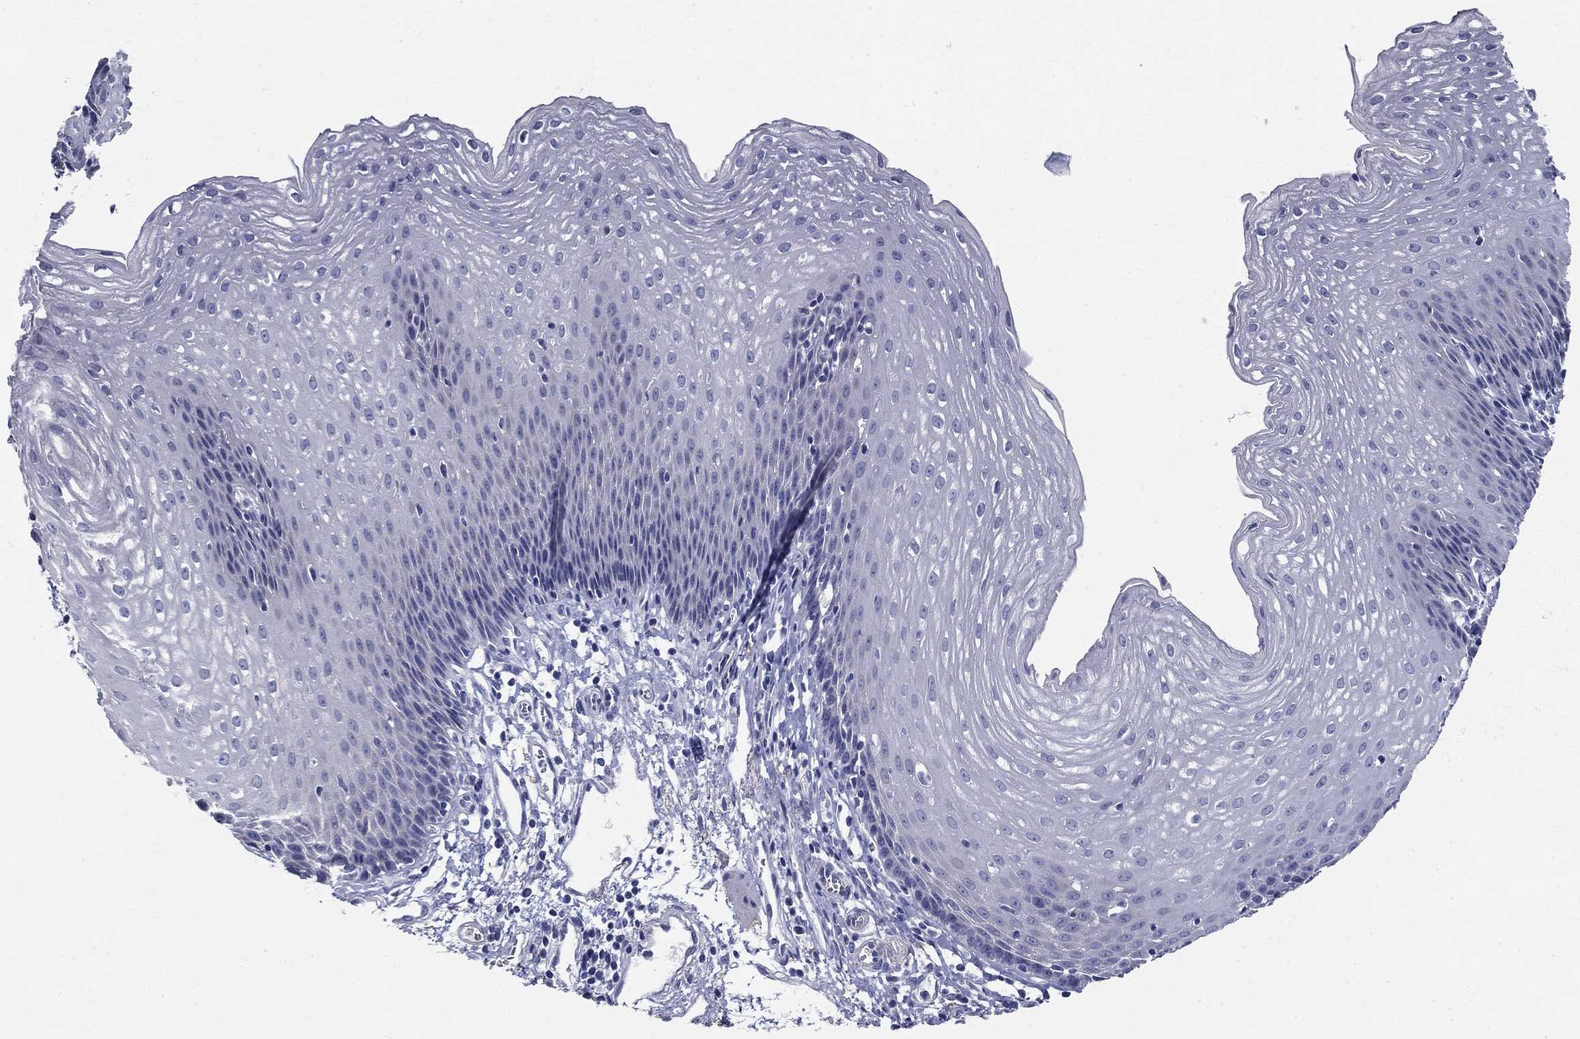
{"staining": {"intensity": "negative", "quantity": "none", "location": "none"}, "tissue": "esophagus", "cell_type": "Squamous epithelial cells", "image_type": "normal", "snomed": [{"axis": "morphology", "description": "Normal tissue, NOS"}, {"axis": "topography", "description": "Esophagus"}], "caption": "IHC of benign esophagus displays no expression in squamous epithelial cells.", "gene": "TGM4", "patient": {"sex": "female", "age": 64}}